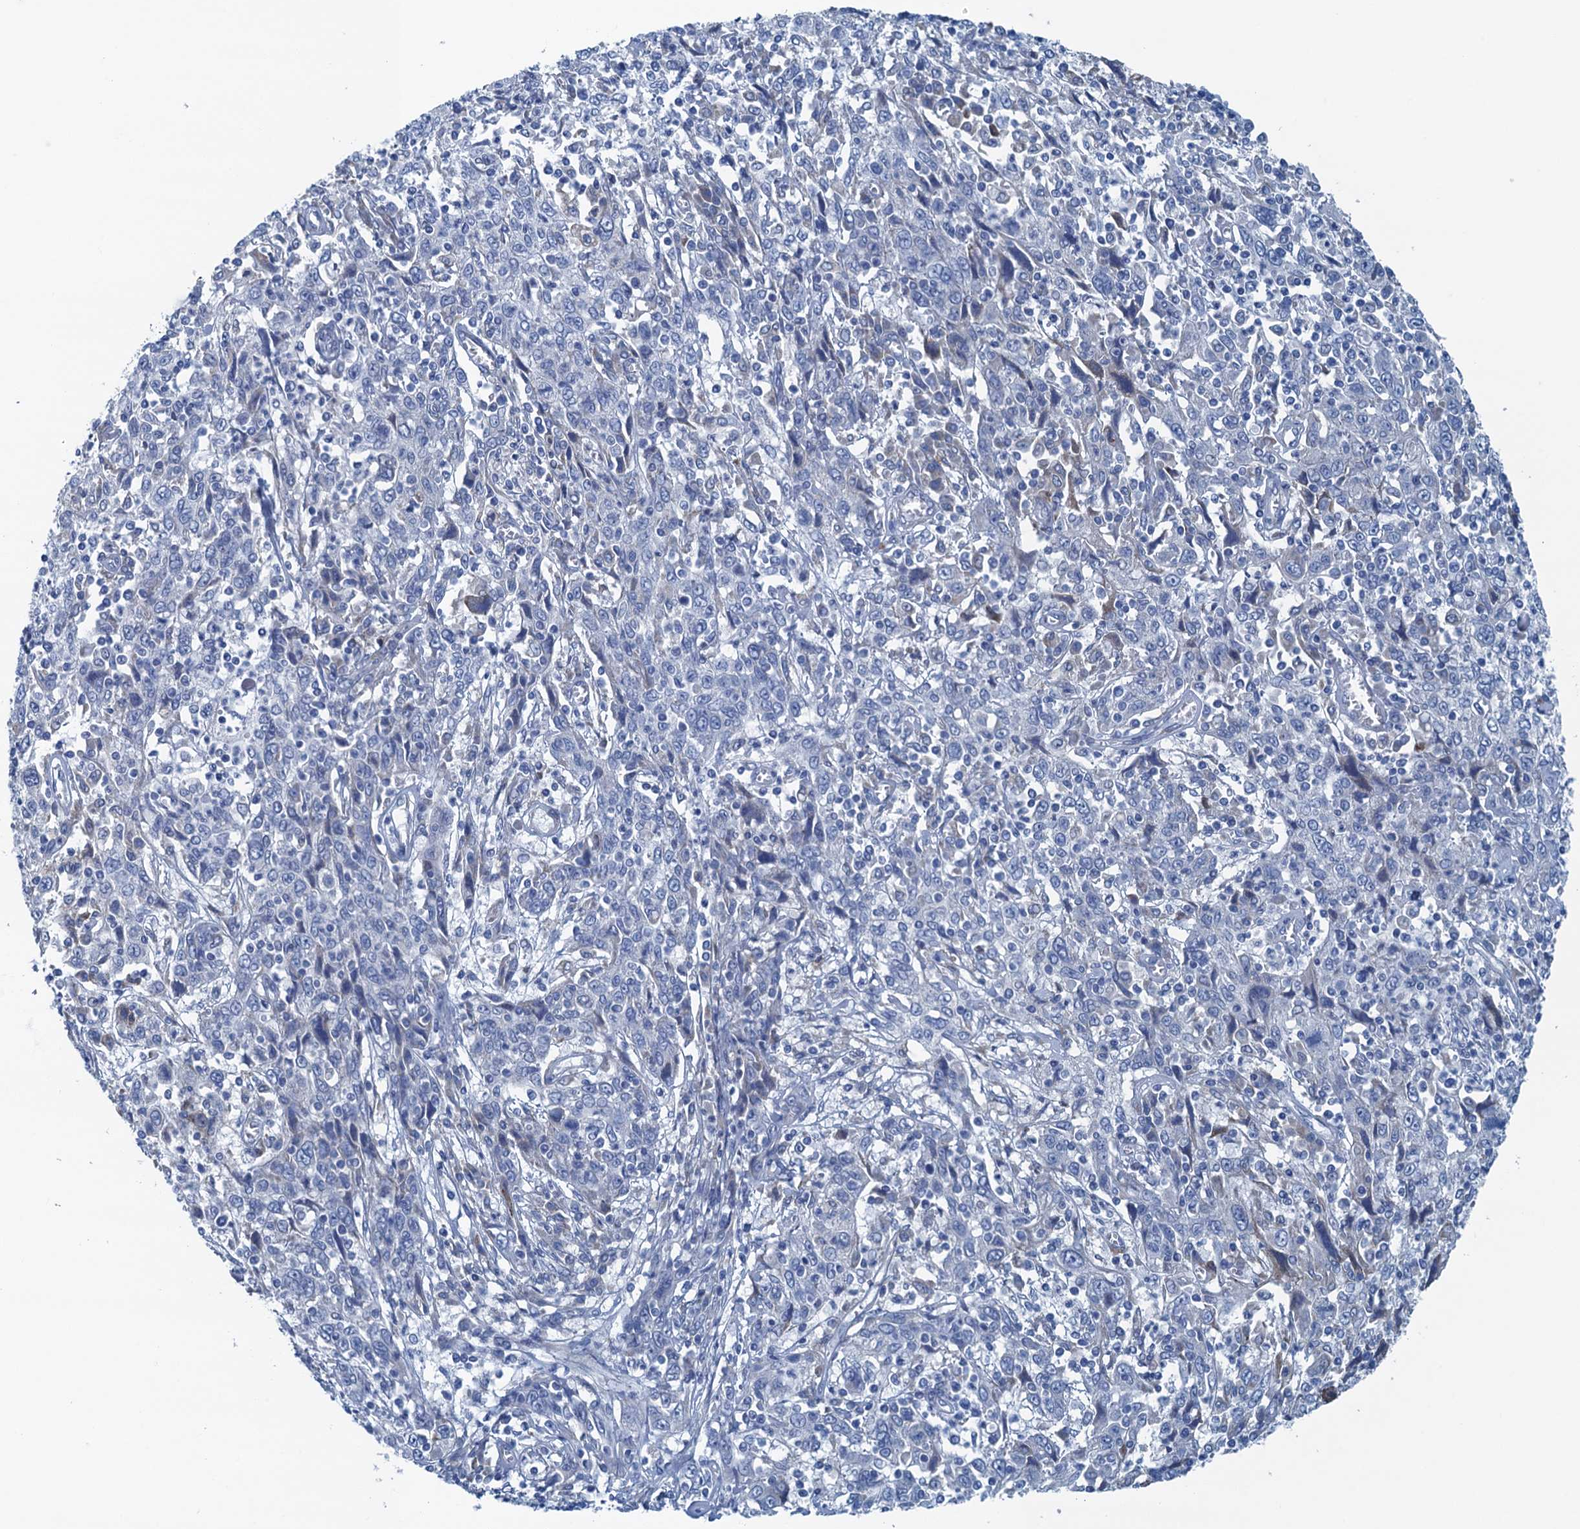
{"staining": {"intensity": "negative", "quantity": "none", "location": "none"}, "tissue": "cervical cancer", "cell_type": "Tumor cells", "image_type": "cancer", "snomed": [{"axis": "morphology", "description": "Squamous cell carcinoma, NOS"}, {"axis": "topography", "description": "Cervix"}], "caption": "There is no significant expression in tumor cells of cervical cancer. (DAB immunohistochemistry with hematoxylin counter stain).", "gene": "C10orf88", "patient": {"sex": "female", "age": 46}}